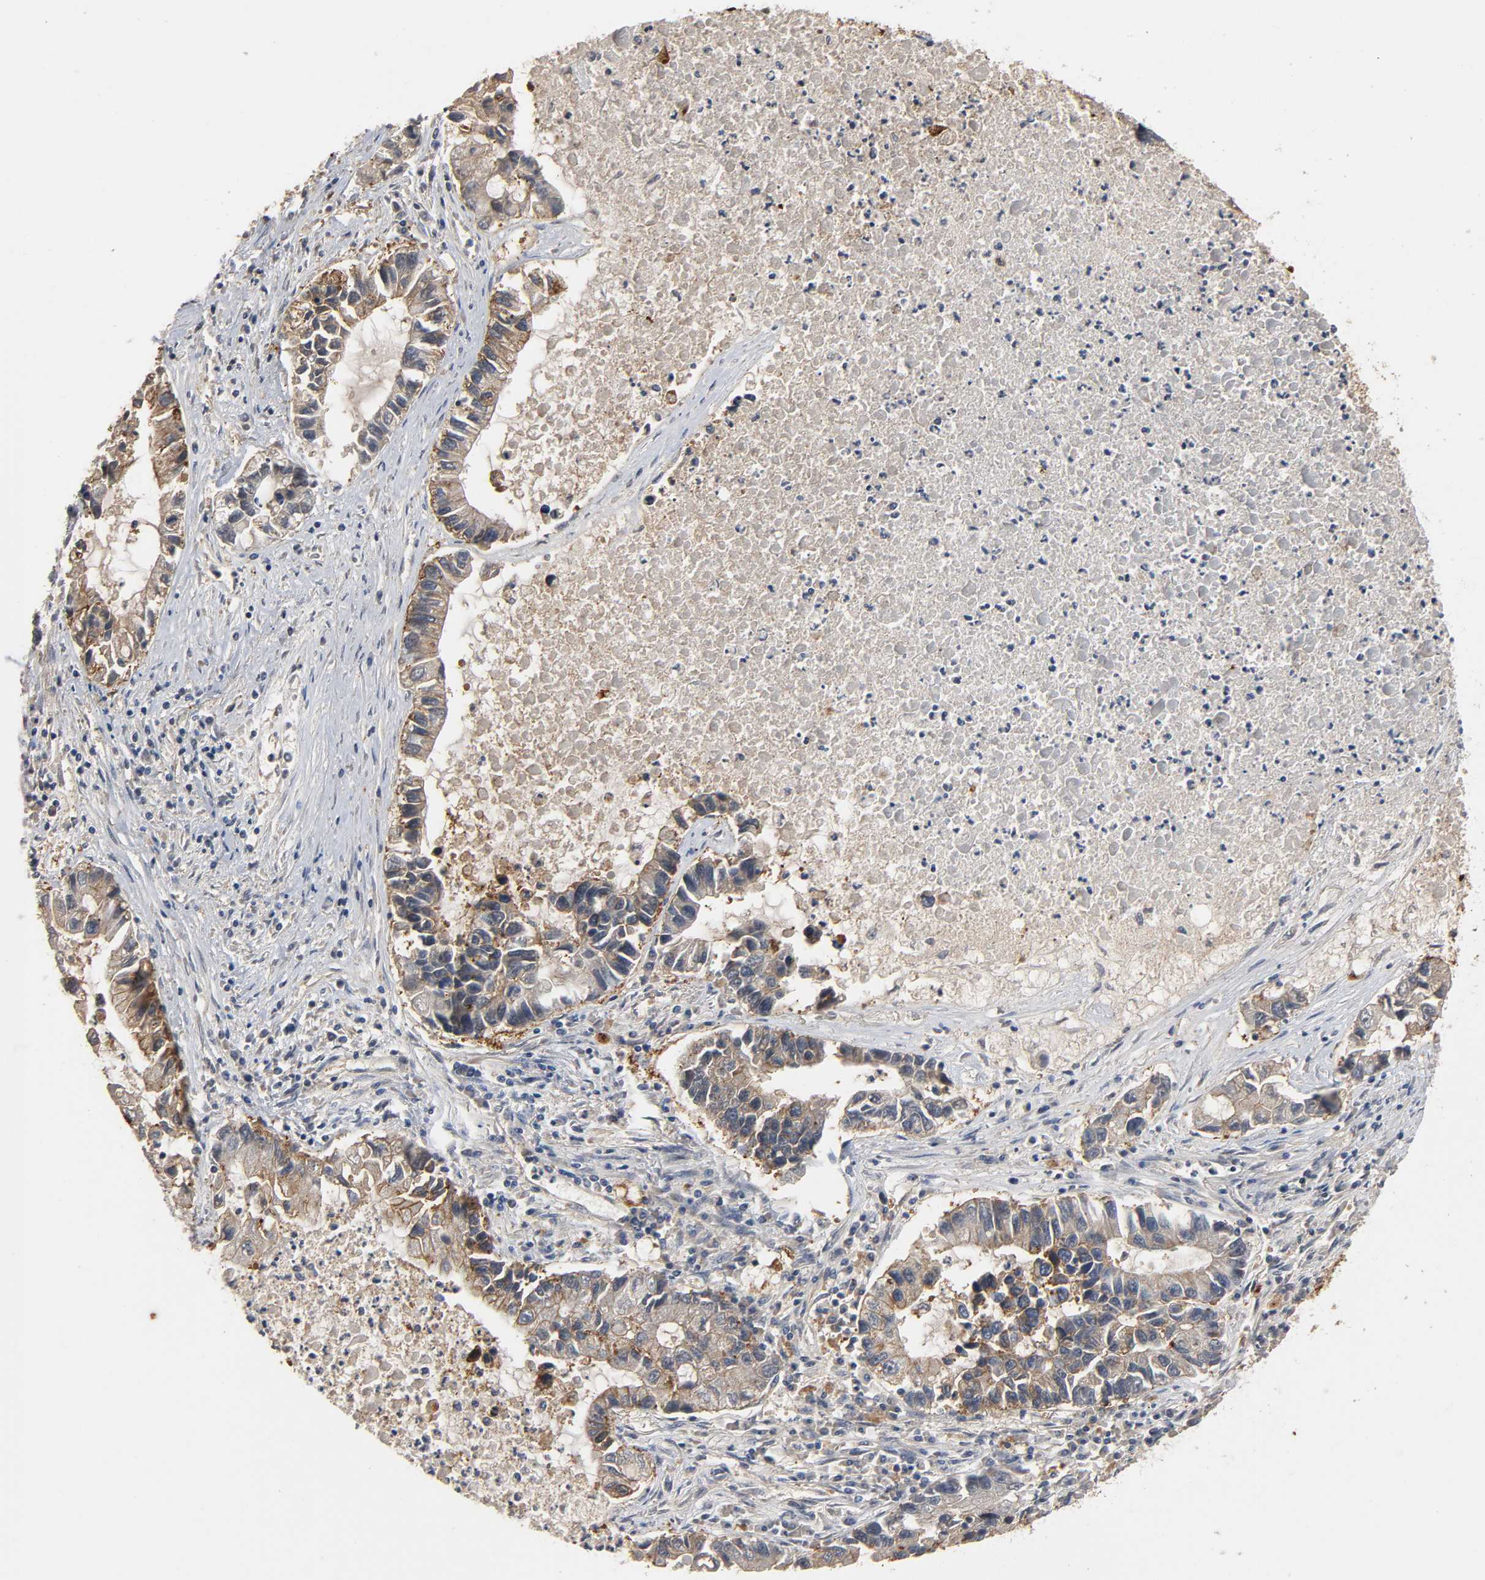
{"staining": {"intensity": "moderate", "quantity": ">75%", "location": "cytoplasmic/membranous"}, "tissue": "lung cancer", "cell_type": "Tumor cells", "image_type": "cancer", "snomed": [{"axis": "morphology", "description": "Adenocarcinoma, NOS"}, {"axis": "topography", "description": "Lung"}], "caption": "There is medium levels of moderate cytoplasmic/membranous positivity in tumor cells of lung cancer (adenocarcinoma), as demonstrated by immunohistochemical staining (brown color).", "gene": "HTR1E", "patient": {"sex": "female", "age": 51}}